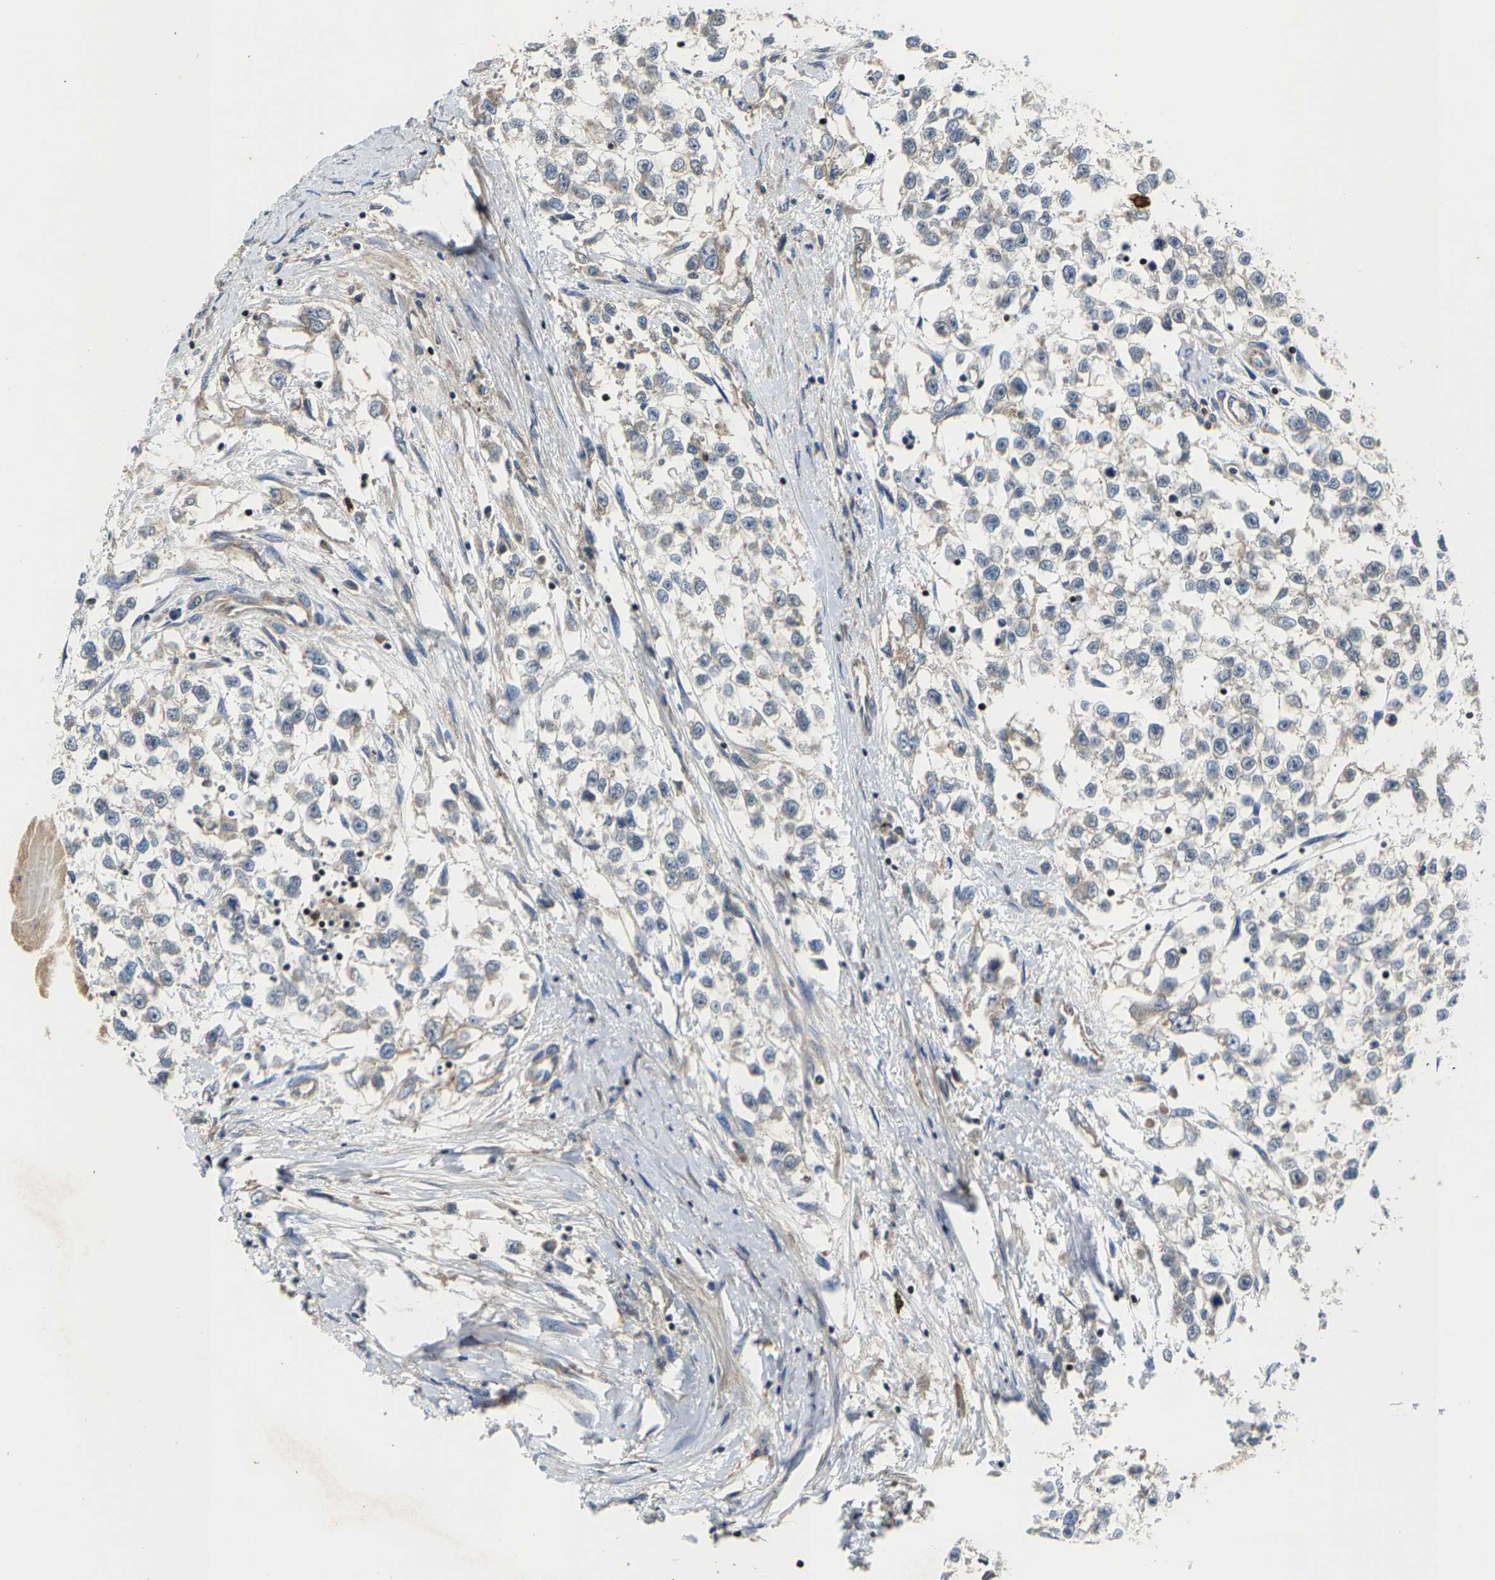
{"staining": {"intensity": "negative", "quantity": "none", "location": "none"}, "tissue": "testis cancer", "cell_type": "Tumor cells", "image_type": "cancer", "snomed": [{"axis": "morphology", "description": "Seminoma, NOS"}, {"axis": "morphology", "description": "Carcinoma, Embryonal, NOS"}, {"axis": "topography", "description": "Testis"}], "caption": "Human testis cancer (embryonal carcinoma) stained for a protein using immunohistochemistry shows no expression in tumor cells.", "gene": "AGBL3", "patient": {"sex": "male", "age": 51}}